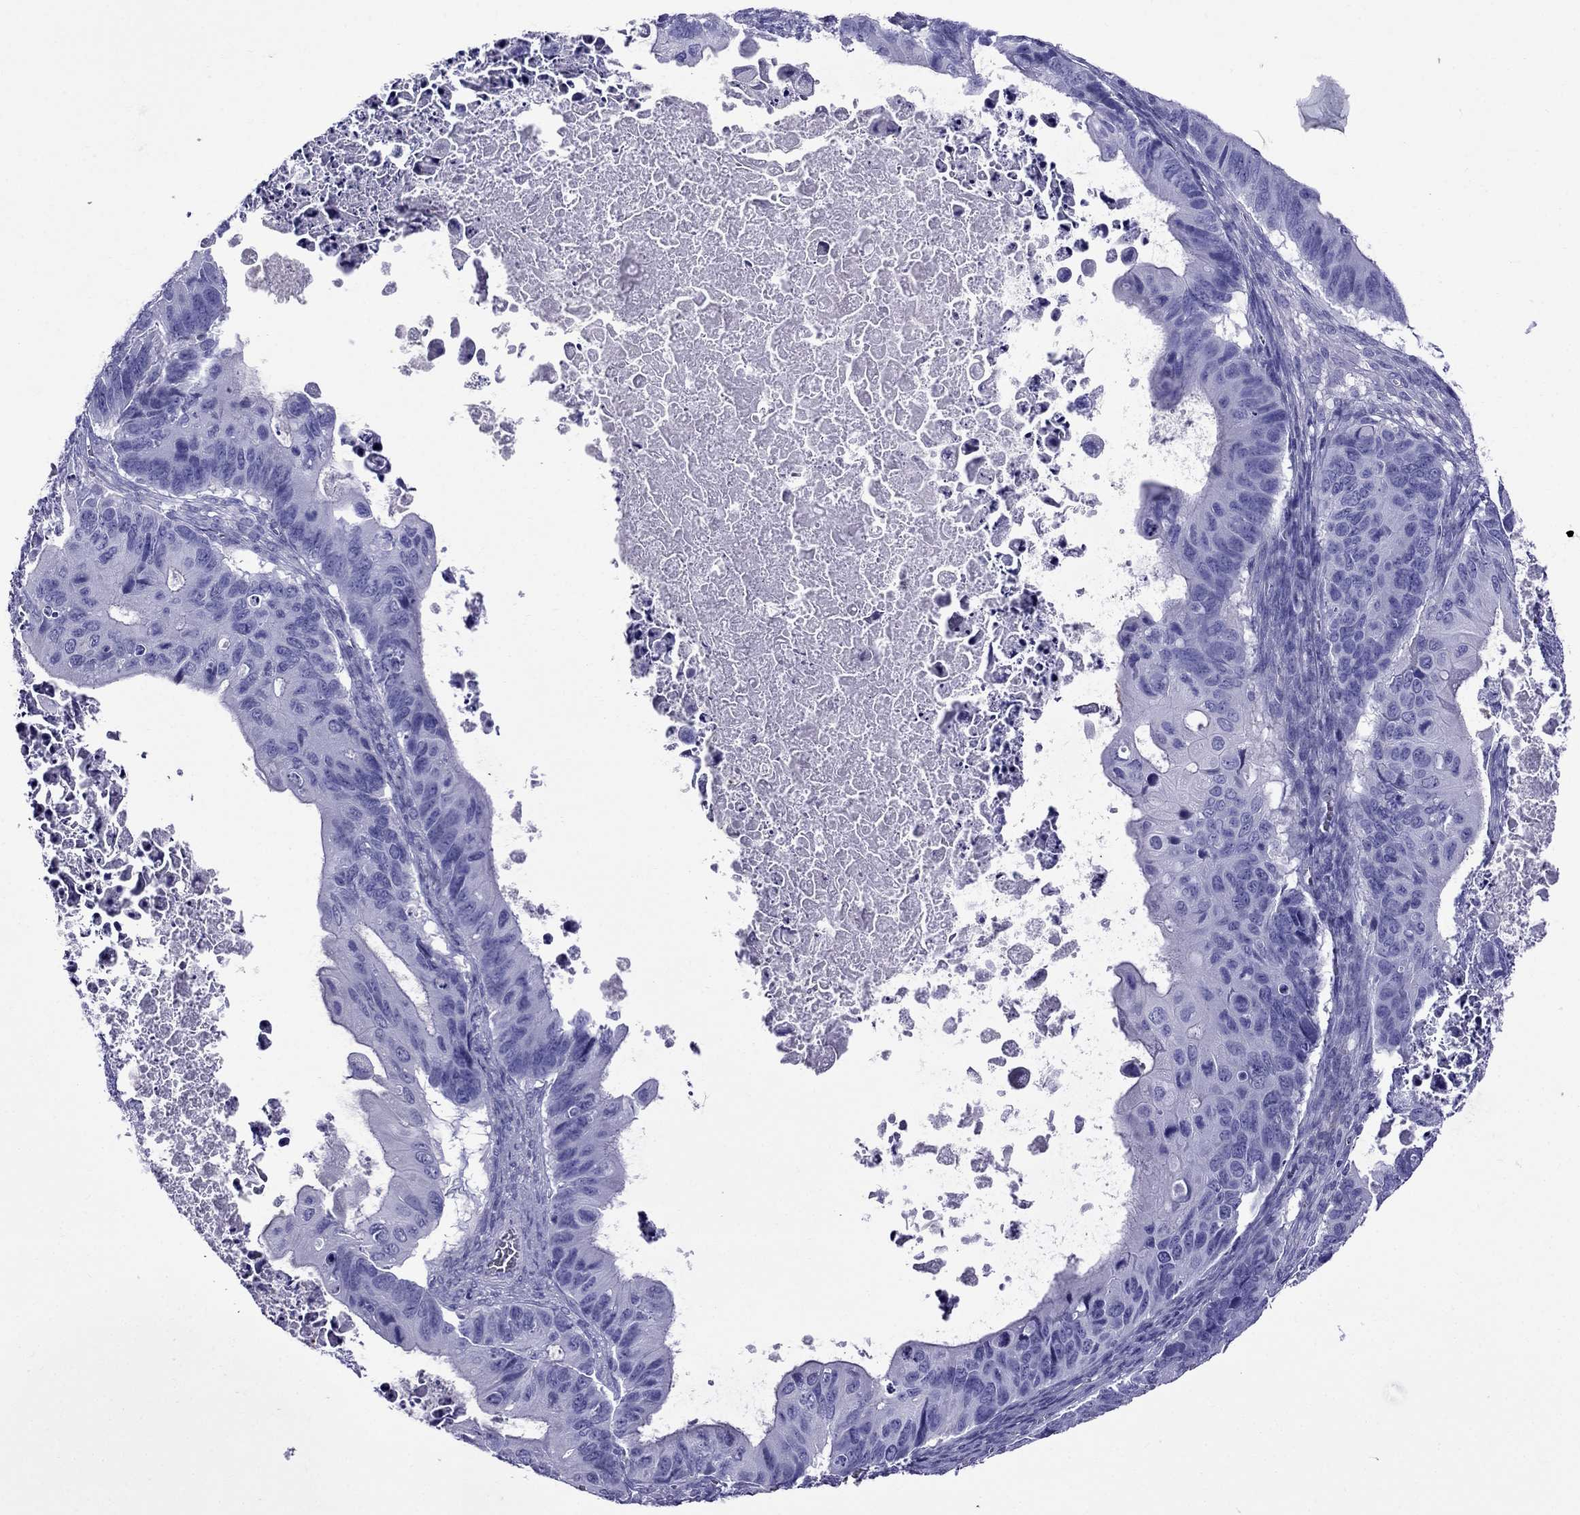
{"staining": {"intensity": "negative", "quantity": "none", "location": "none"}, "tissue": "ovarian cancer", "cell_type": "Tumor cells", "image_type": "cancer", "snomed": [{"axis": "morphology", "description": "Cystadenocarcinoma, mucinous, NOS"}, {"axis": "topography", "description": "Ovary"}], "caption": "The immunohistochemistry micrograph has no significant expression in tumor cells of ovarian cancer (mucinous cystadenocarcinoma) tissue.", "gene": "CRYBA1", "patient": {"sex": "female", "age": 64}}